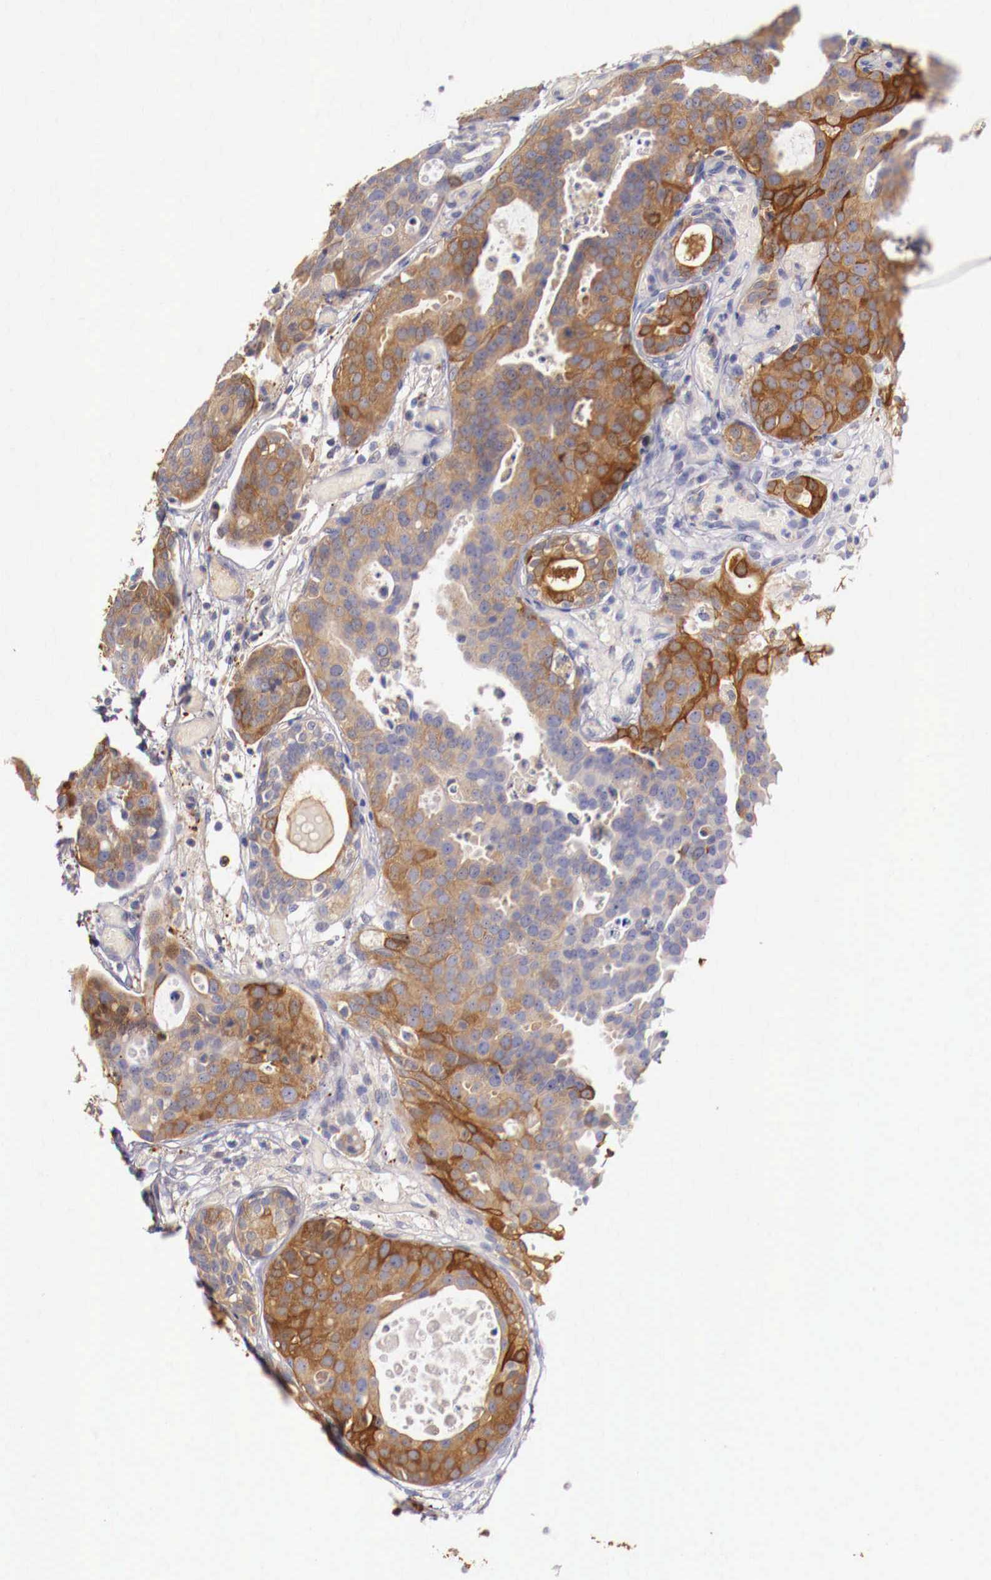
{"staining": {"intensity": "strong", "quantity": ">75%", "location": "cytoplasmic/membranous"}, "tissue": "urothelial cancer", "cell_type": "Tumor cells", "image_type": "cancer", "snomed": [{"axis": "morphology", "description": "Urothelial carcinoma, High grade"}, {"axis": "topography", "description": "Urinary bladder"}], "caption": "Immunohistochemical staining of urothelial cancer shows strong cytoplasmic/membranous protein expression in approximately >75% of tumor cells.", "gene": "PITPNA", "patient": {"sex": "male", "age": 78}}